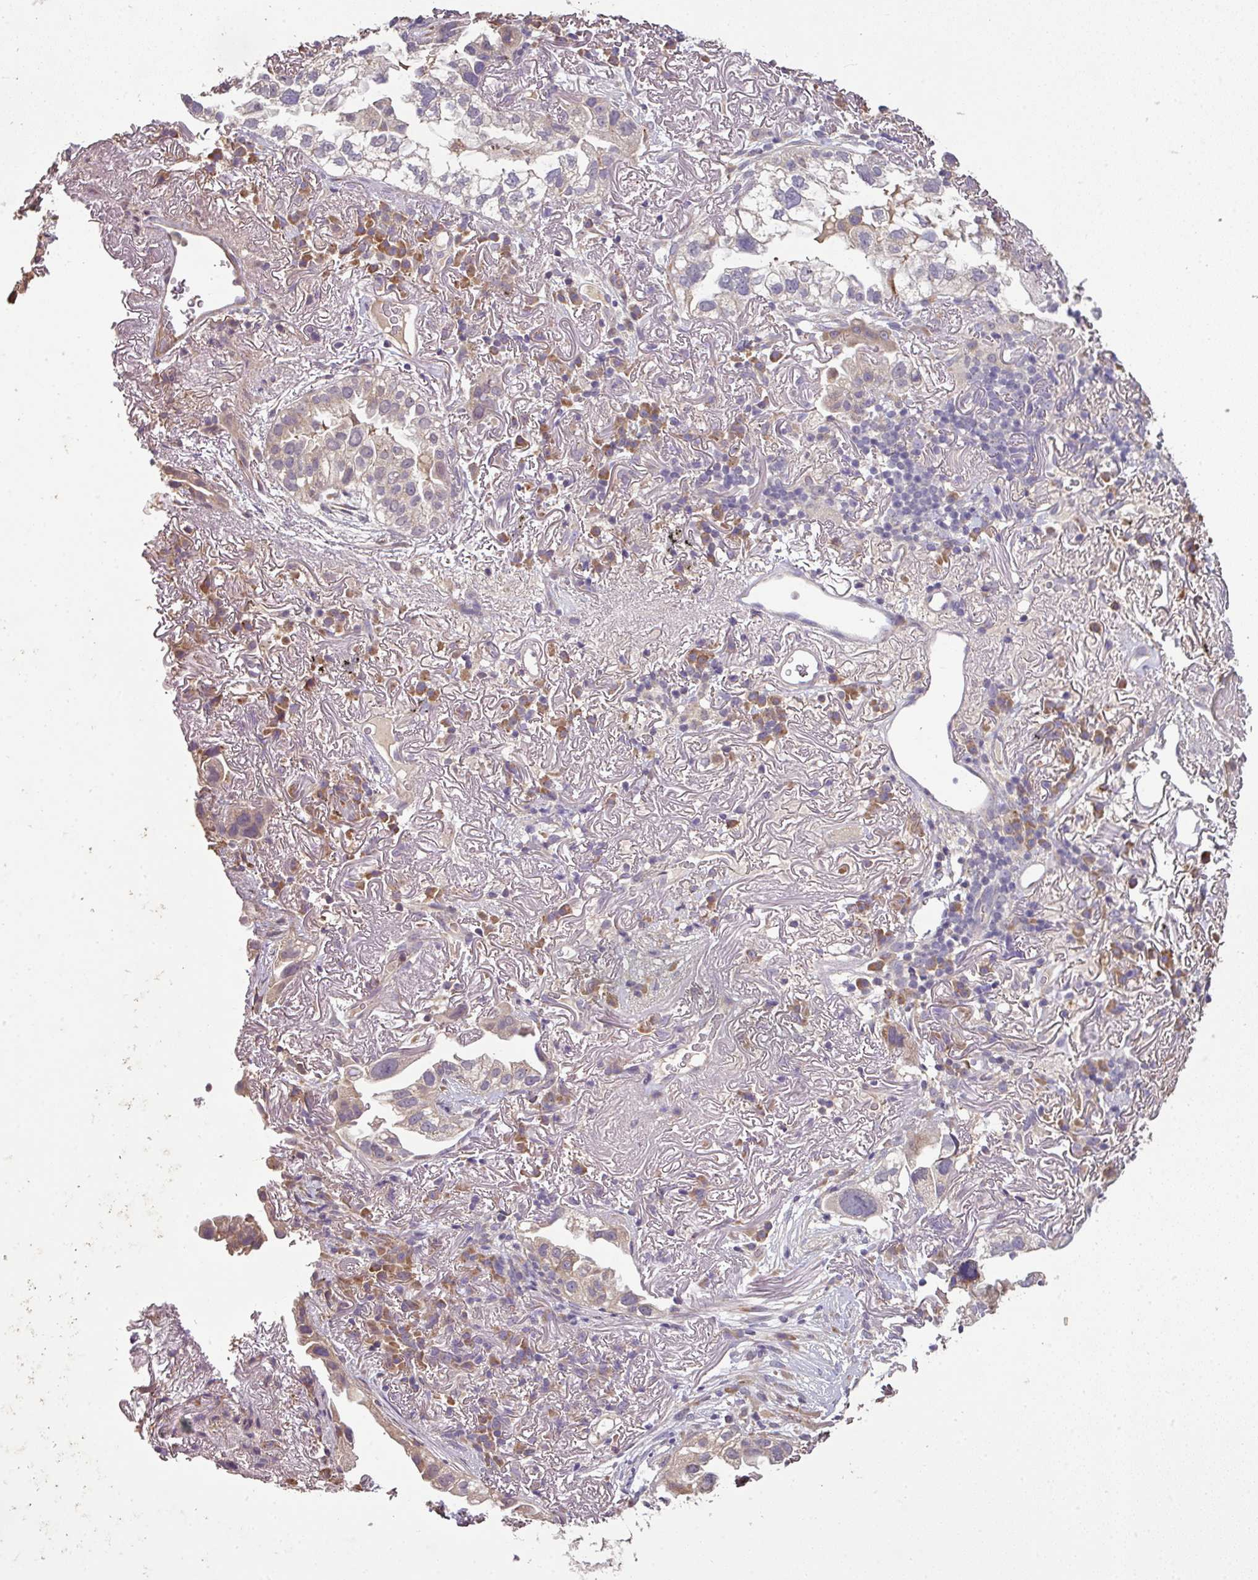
{"staining": {"intensity": "negative", "quantity": "none", "location": "none"}, "tissue": "lung cancer", "cell_type": "Tumor cells", "image_type": "cancer", "snomed": [{"axis": "morphology", "description": "Adenocarcinoma, NOS"}, {"axis": "topography", "description": "Lung"}], "caption": "Immunohistochemical staining of human lung cancer exhibits no significant expression in tumor cells. Brightfield microscopy of IHC stained with DAB (3,3'-diaminobenzidine) (brown) and hematoxylin (blue), captured at high magnification.", "gene": "SPCS3", "patient": {"sex": "female", "age": 69}}